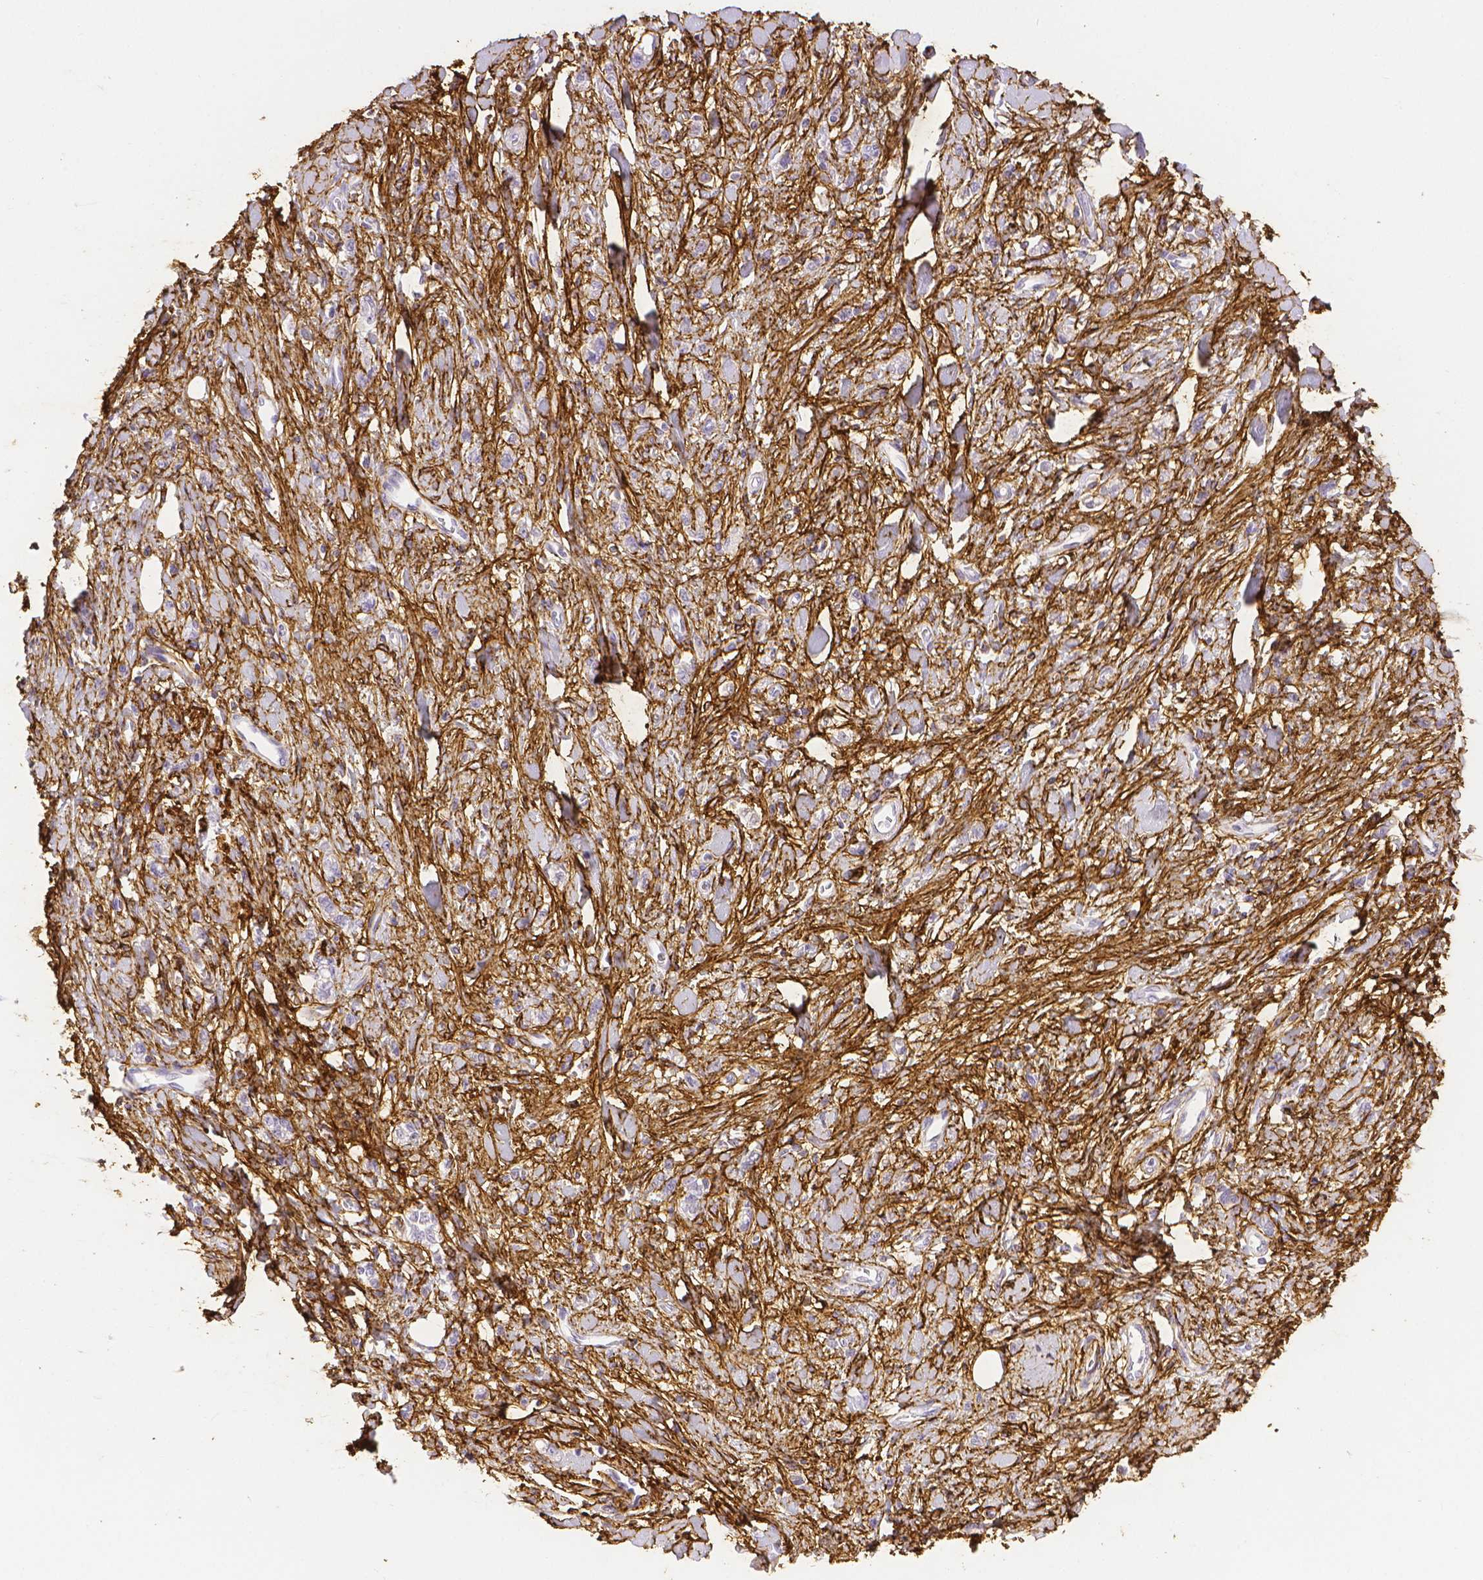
{"staining": {"intensity": "negative", "quantity": "none", "location": "none"}, "tissue": "stomach cancer", "cell_type": "Tumor cells", "image_type": "cancer", "snomed": [{"axis": "morphology", "description": "Adenocarcinoma, NOS"}, {"axis": "topography", "description": "Stomach"}], "caption": "This is an IHC histopathology image of human stomach cancer (adenocarcinoma). There is no staining in tumor cells.", "gene": "FBN1", "patient": {"sex": "male", "age": 77}}